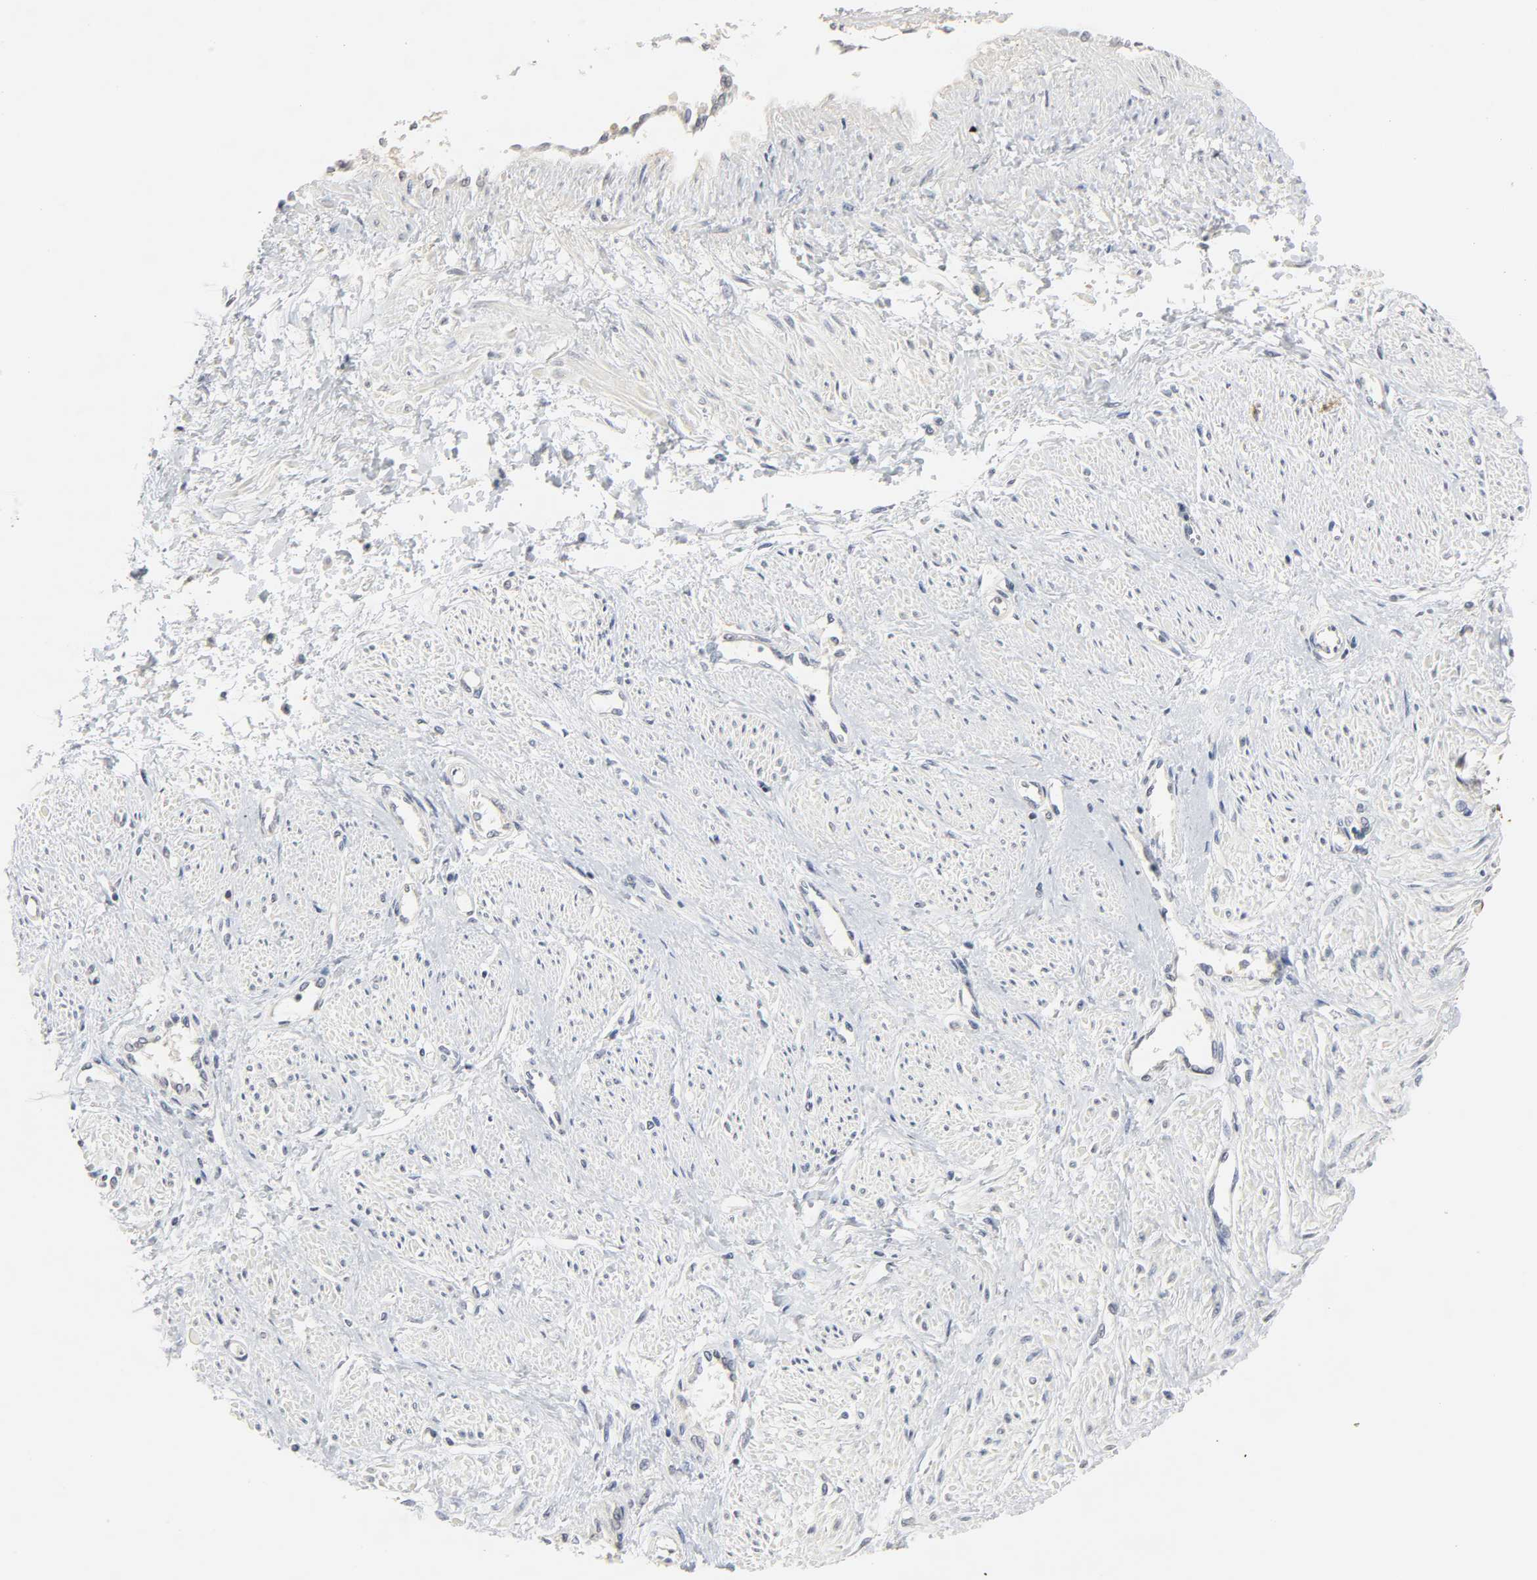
{"staining": {"intensity": "negative", "quantity": "none", "location": "none"}, "tissue": "smooth muscle", "cell_type": "Smooth muscle cells", "image_type": "normal", "snomed": [{"axis": "morphology", "description": "Normal tissue, NOS"}, {"axis": "topography", "description": "Smooth muscle"}, {"axis": "topography", "description": "Uterus"}], "caption": "Immunohistochemistry of normal smooth muscle demonstrates no expression in smooth muscle cells.", "gene": "MIF", "patient": {"sex": "female", "age": 39}}